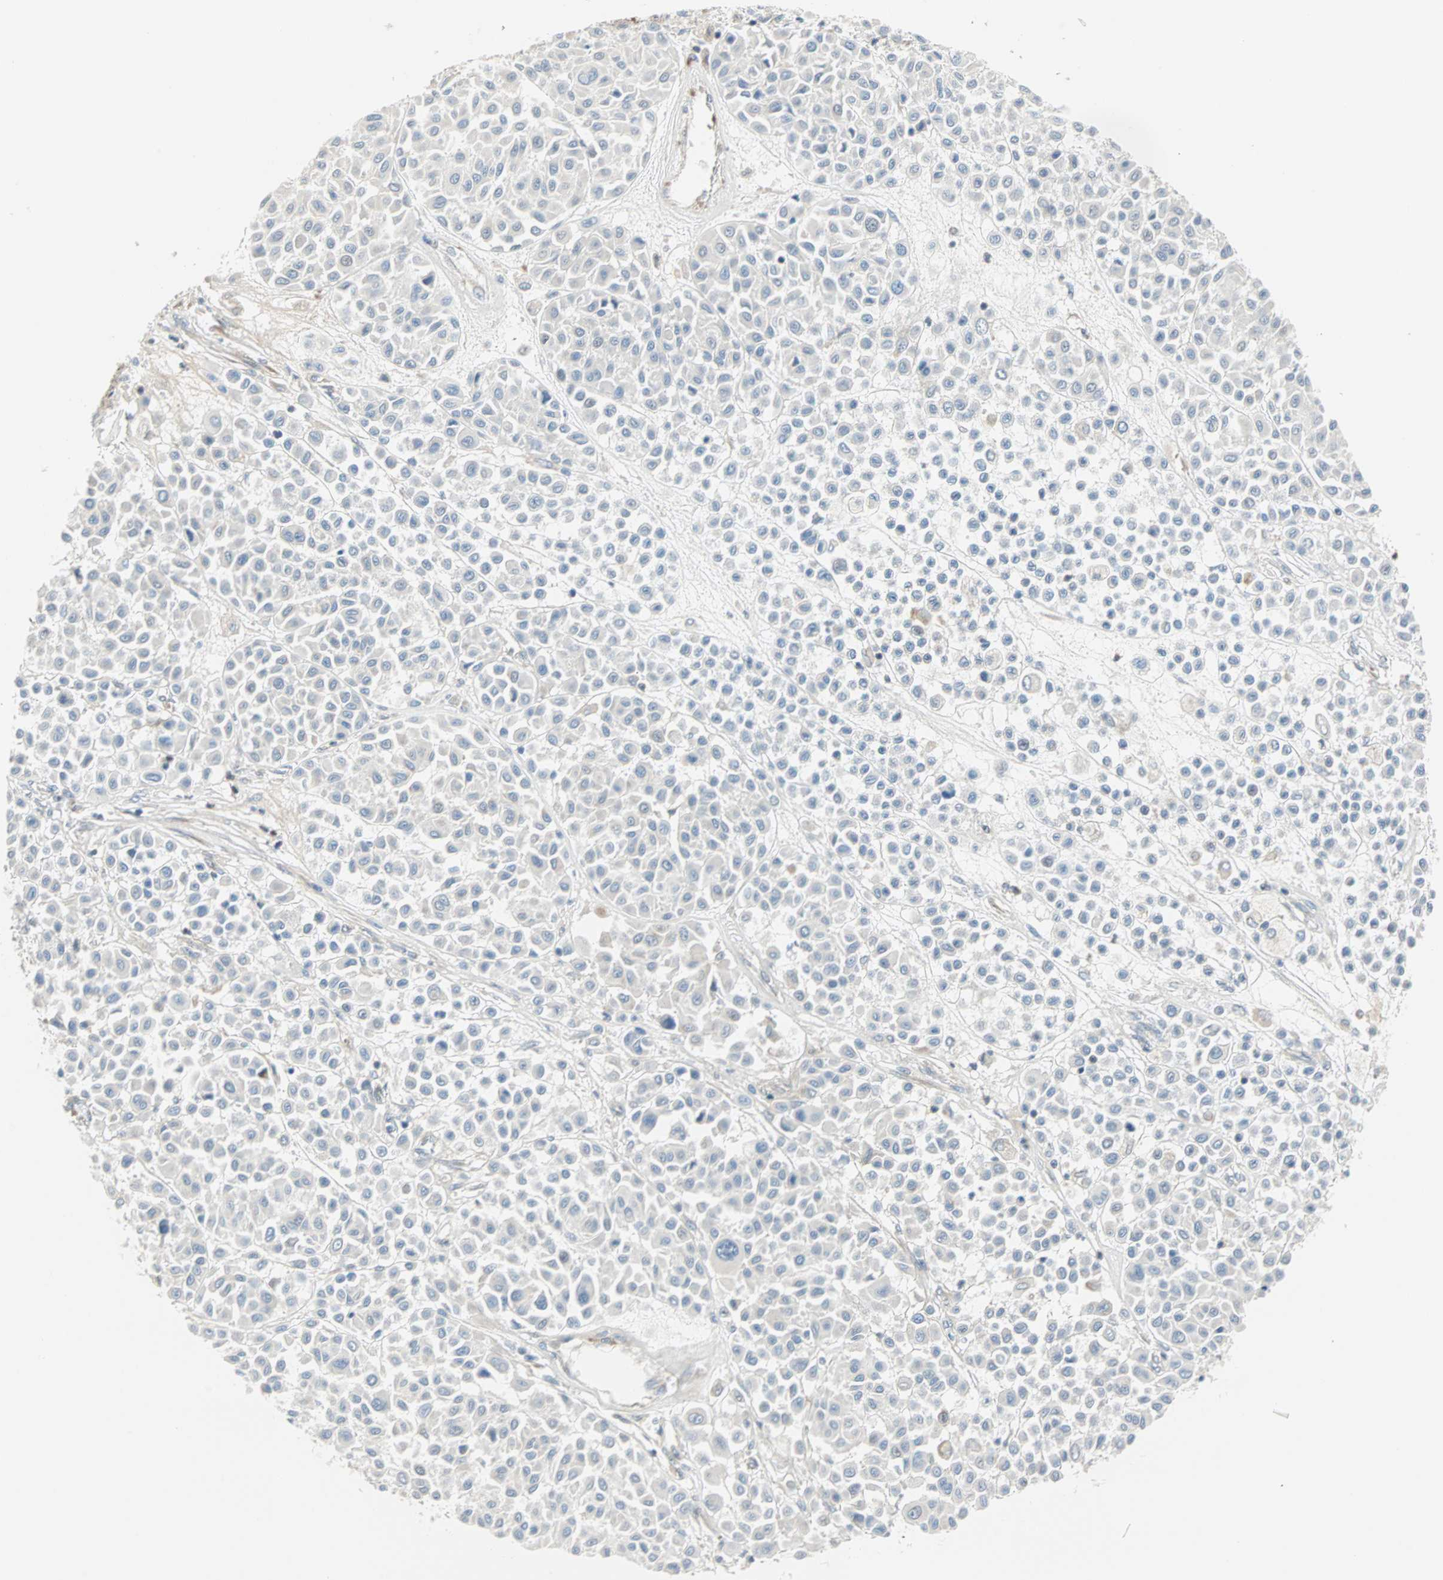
{"staining": {"intensity": "weak", "quantity": "<25%", "location": "cytoplasmic/membranous"}, "tissue": "melanoma", "cell_type": "Tumor cells", "image_type": "cancer", "snomed": [{"axis": "morphology", "description": "Malignant melanoma, Metastatic site"}, {"axis": "topography", "description": "Soft tissue"}], "caption": "Tumor cells are negative for protein expression in human malignant melanoma (metastatic site). (Brightfield microscopy of DAB IHC at high magnification).", "gene": "SAR1A", "patient": {"sex": "male", "age": 41}}